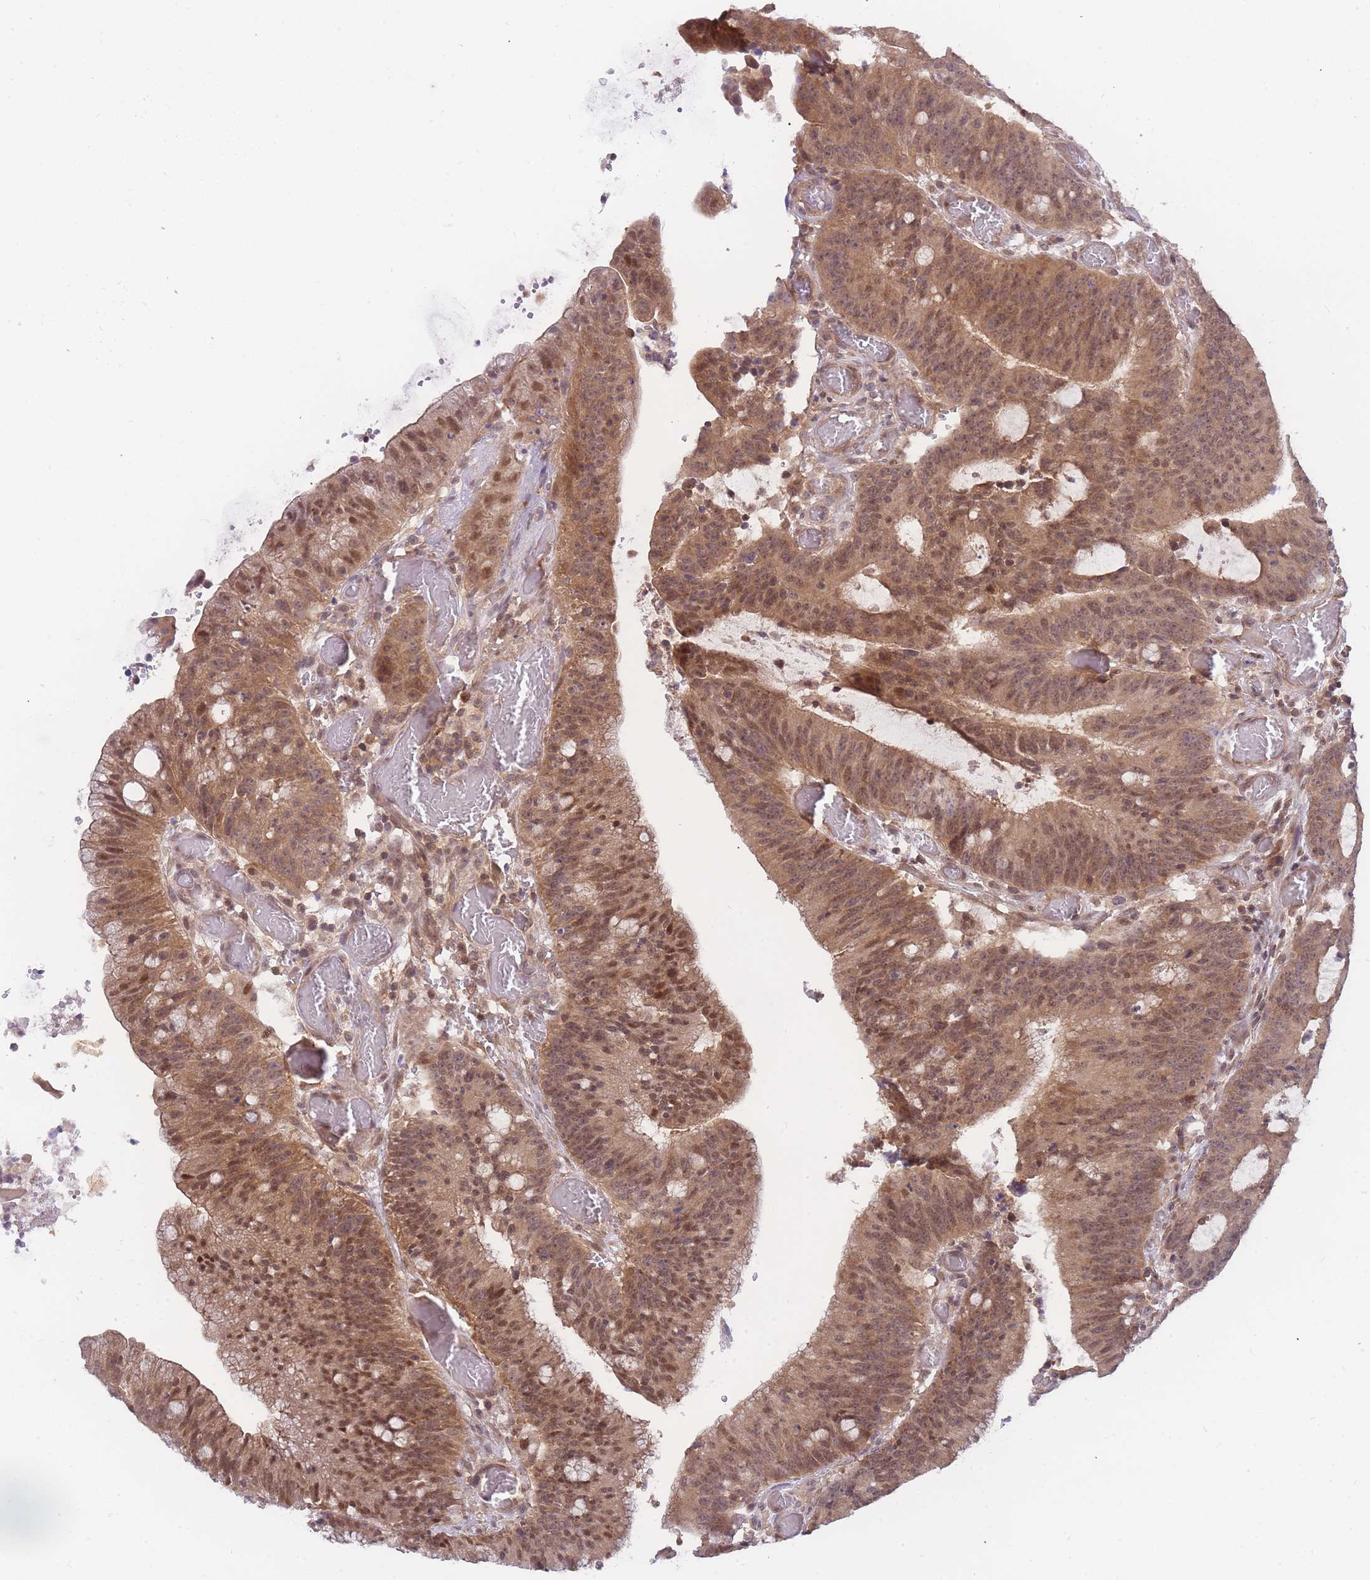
{"staining": {"intensity": "moderate", "quantity": ">75%", "location": "cytoplasmic/membranous,nuclear"}, "tissue": "colorectal cancer", "cell_type": "Tumor cells", "image_type": "cancer", "snomed": [{"axis": "morphology", "description": "Adenocarcinoma, NOS"}, {"axis": "topography", "description": "Rectum"}], "caption": "Colorectal cancer tissue shows moderate cytoplasmic/membranous and nuclear staining in about >75% of tumor cells, visualized by immunohistochemistry.", "gene": "KIAA1191", "patient": {"sex": "female", "age": 77}}